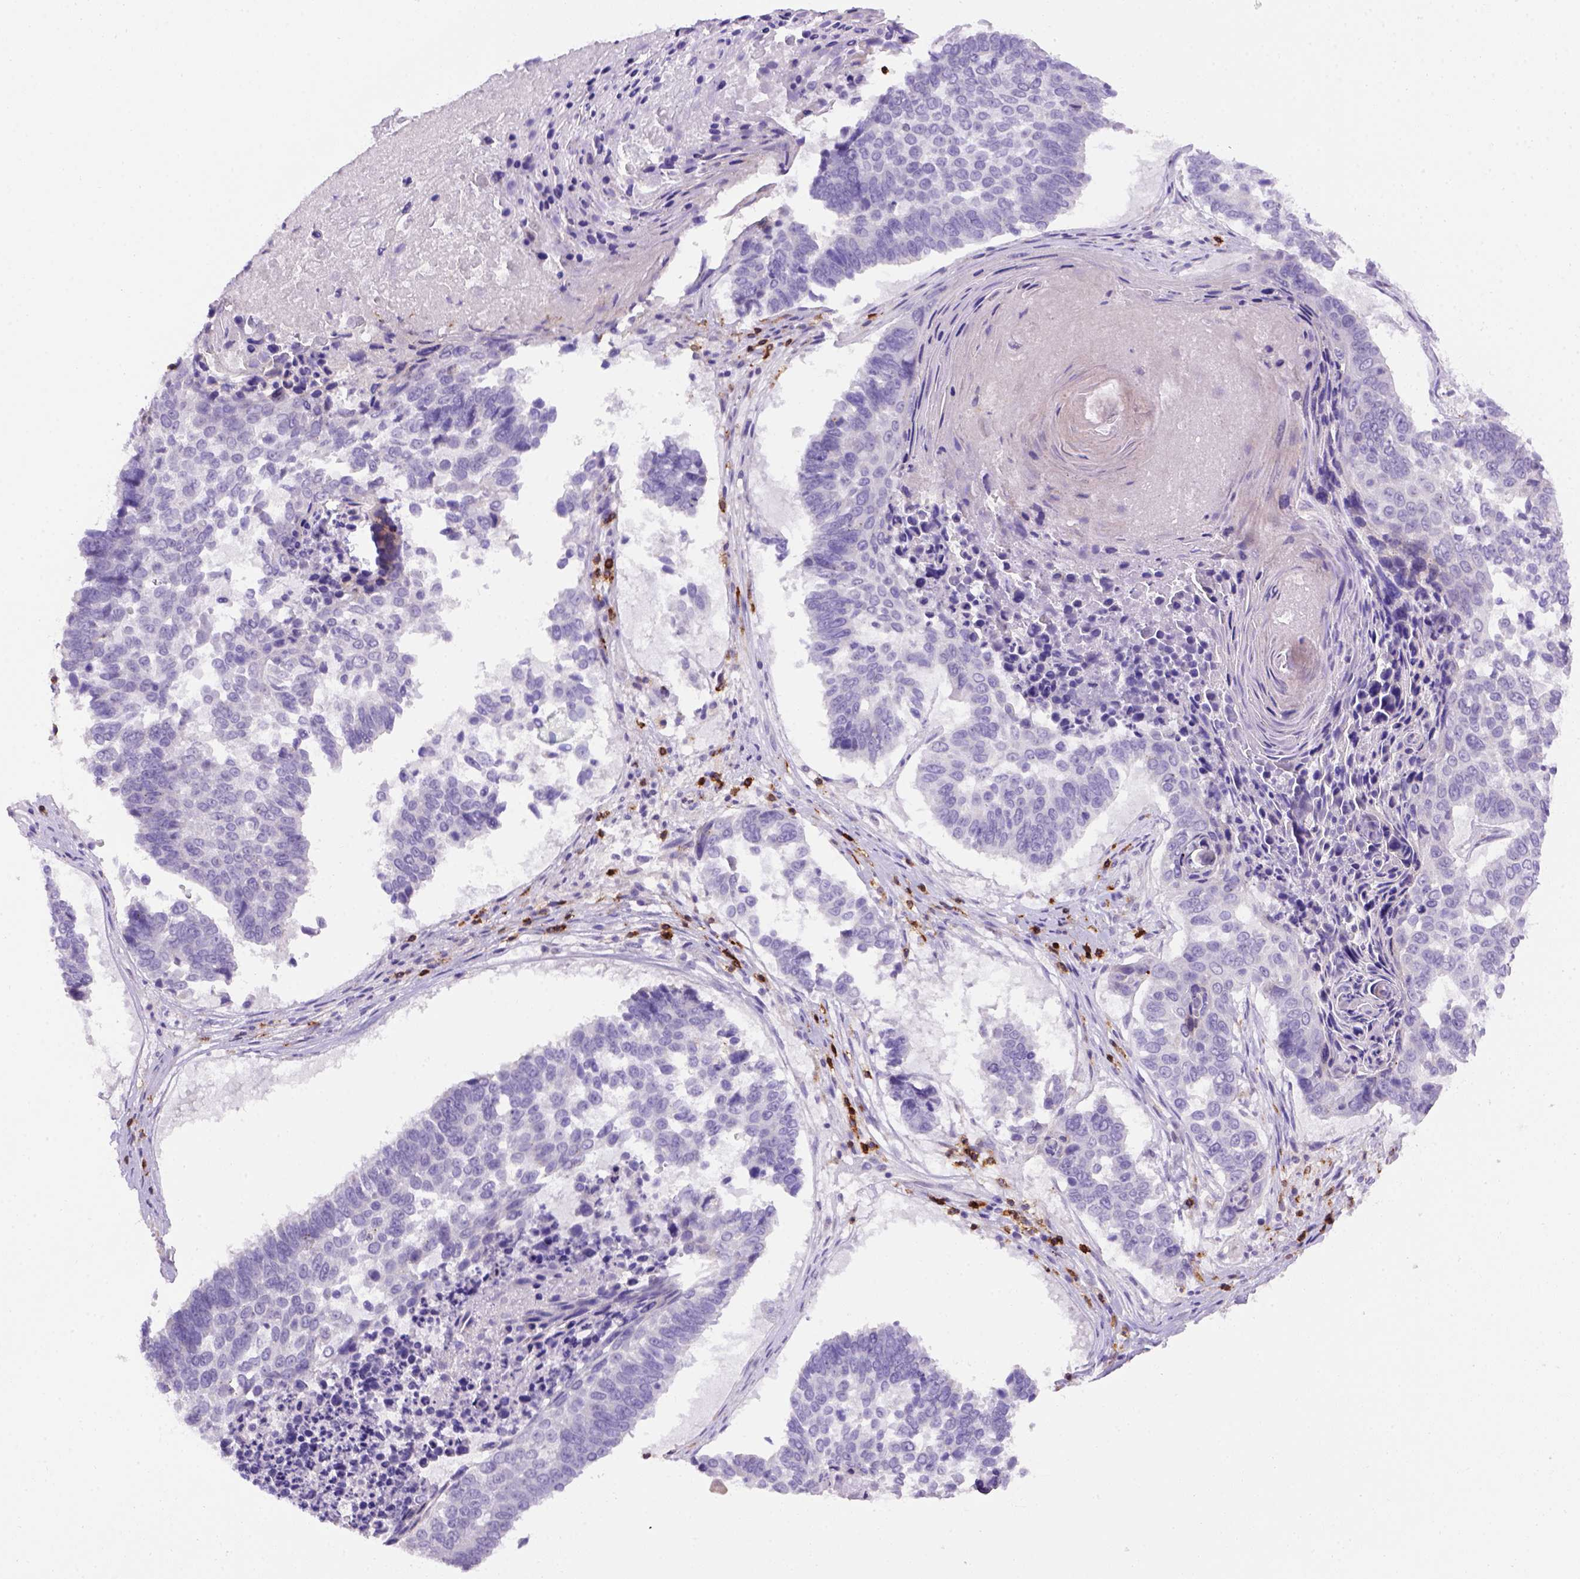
{"staining": {"intensity": "negative", "quantity": "none", "location": "none"}, "tissue": "lung cancer", "cell_type": "Tumor cells", "image_type": "cancer", "snomed": [{"axis": "morphology", "description": "Squamous cell carcinoma, NOS"}, {"axis": "topography", "description": "Lung"}], "caption": "The immunohistochemistry (IHC) micrograph has no significant expression in tumor cells of lung squamous cell carcinoma tissue.", "gene": "CD3E", "patient": {"sex": "male", "age": 73}}